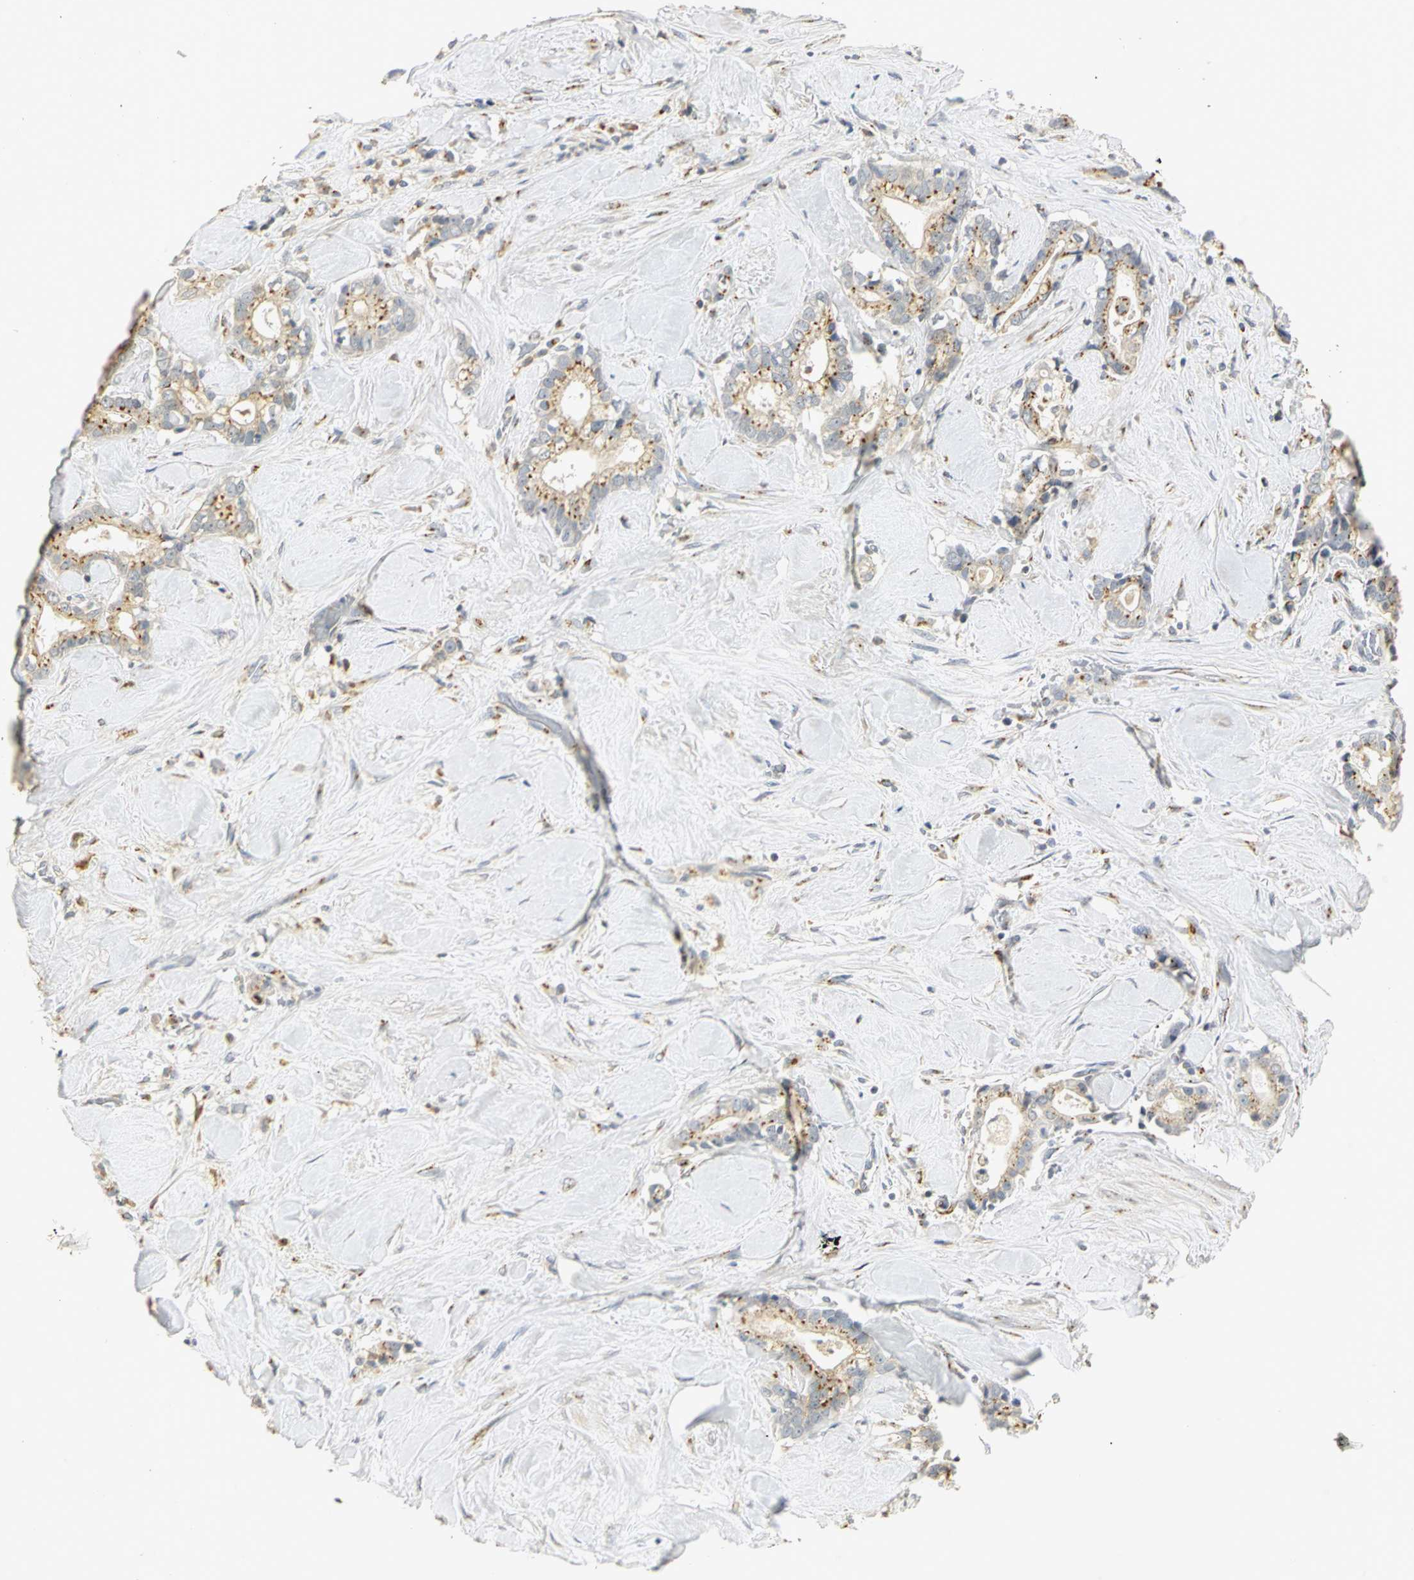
{"staining": {"intensity": "weak", "quantity": "25%-75%", "location": "cytoplasmic/membranous"}, "tissue": "liver cancer", "cell_type": "Tumor cells", "image_type": "cancer", "snomed": [{"axis": "morphology", "description": "Cholangiocarcinoma"}, {"axis": "topography", "description": "Liver"}], "caption": "Brown immunohistochemical staining in human liver cholangiocarcinoma reveals weak cytoplasmic/membranous staining in about 25%-75% of tumor cells.", "gene": "TM9SF2", "patient": {"sex": "male", "age": 57}}